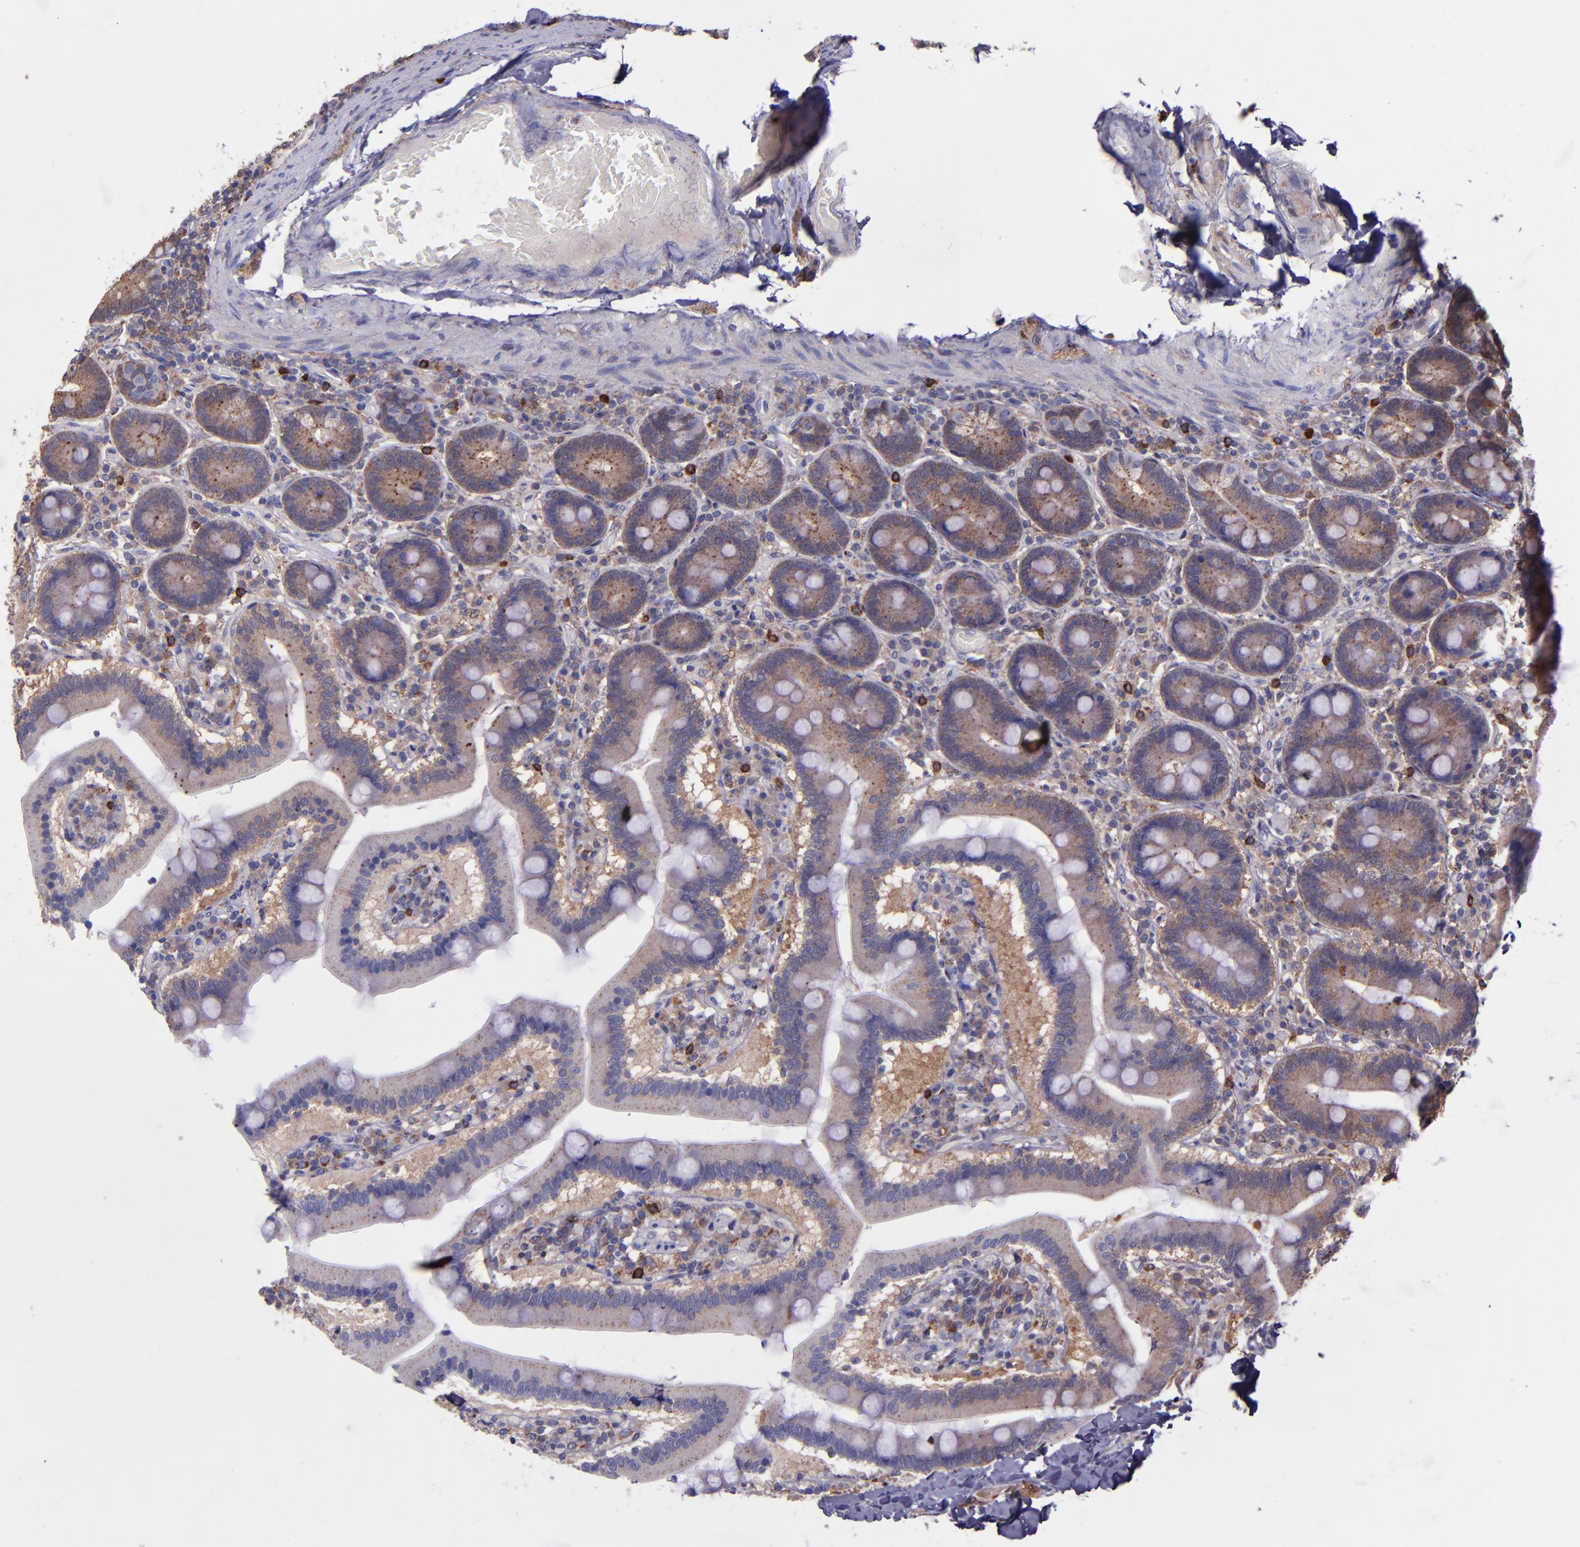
{"staining": {"intensity": "moderate", "quantity": ">75%", "location": "cytoplasmic/membranous"}, "tissue": "duodenum", "cell_type": "Glandular cells", "image_type": "normal", "snomed": [{"axis": "morphology", "description": "Normal tissue, NOS"}, {"axis": "topography", "description": "Duodenum"}], "caption": "Immunohistochemistry (DAB) staining of benign duodenum shows moderate cytoplasmic/membranous protein expression in about >75% of glandular cells. (DAB = brown stain, brightfield microscopy at high magnification).", "gene": "WASH6P", "patient": {"sex": "male", "age": 66}}